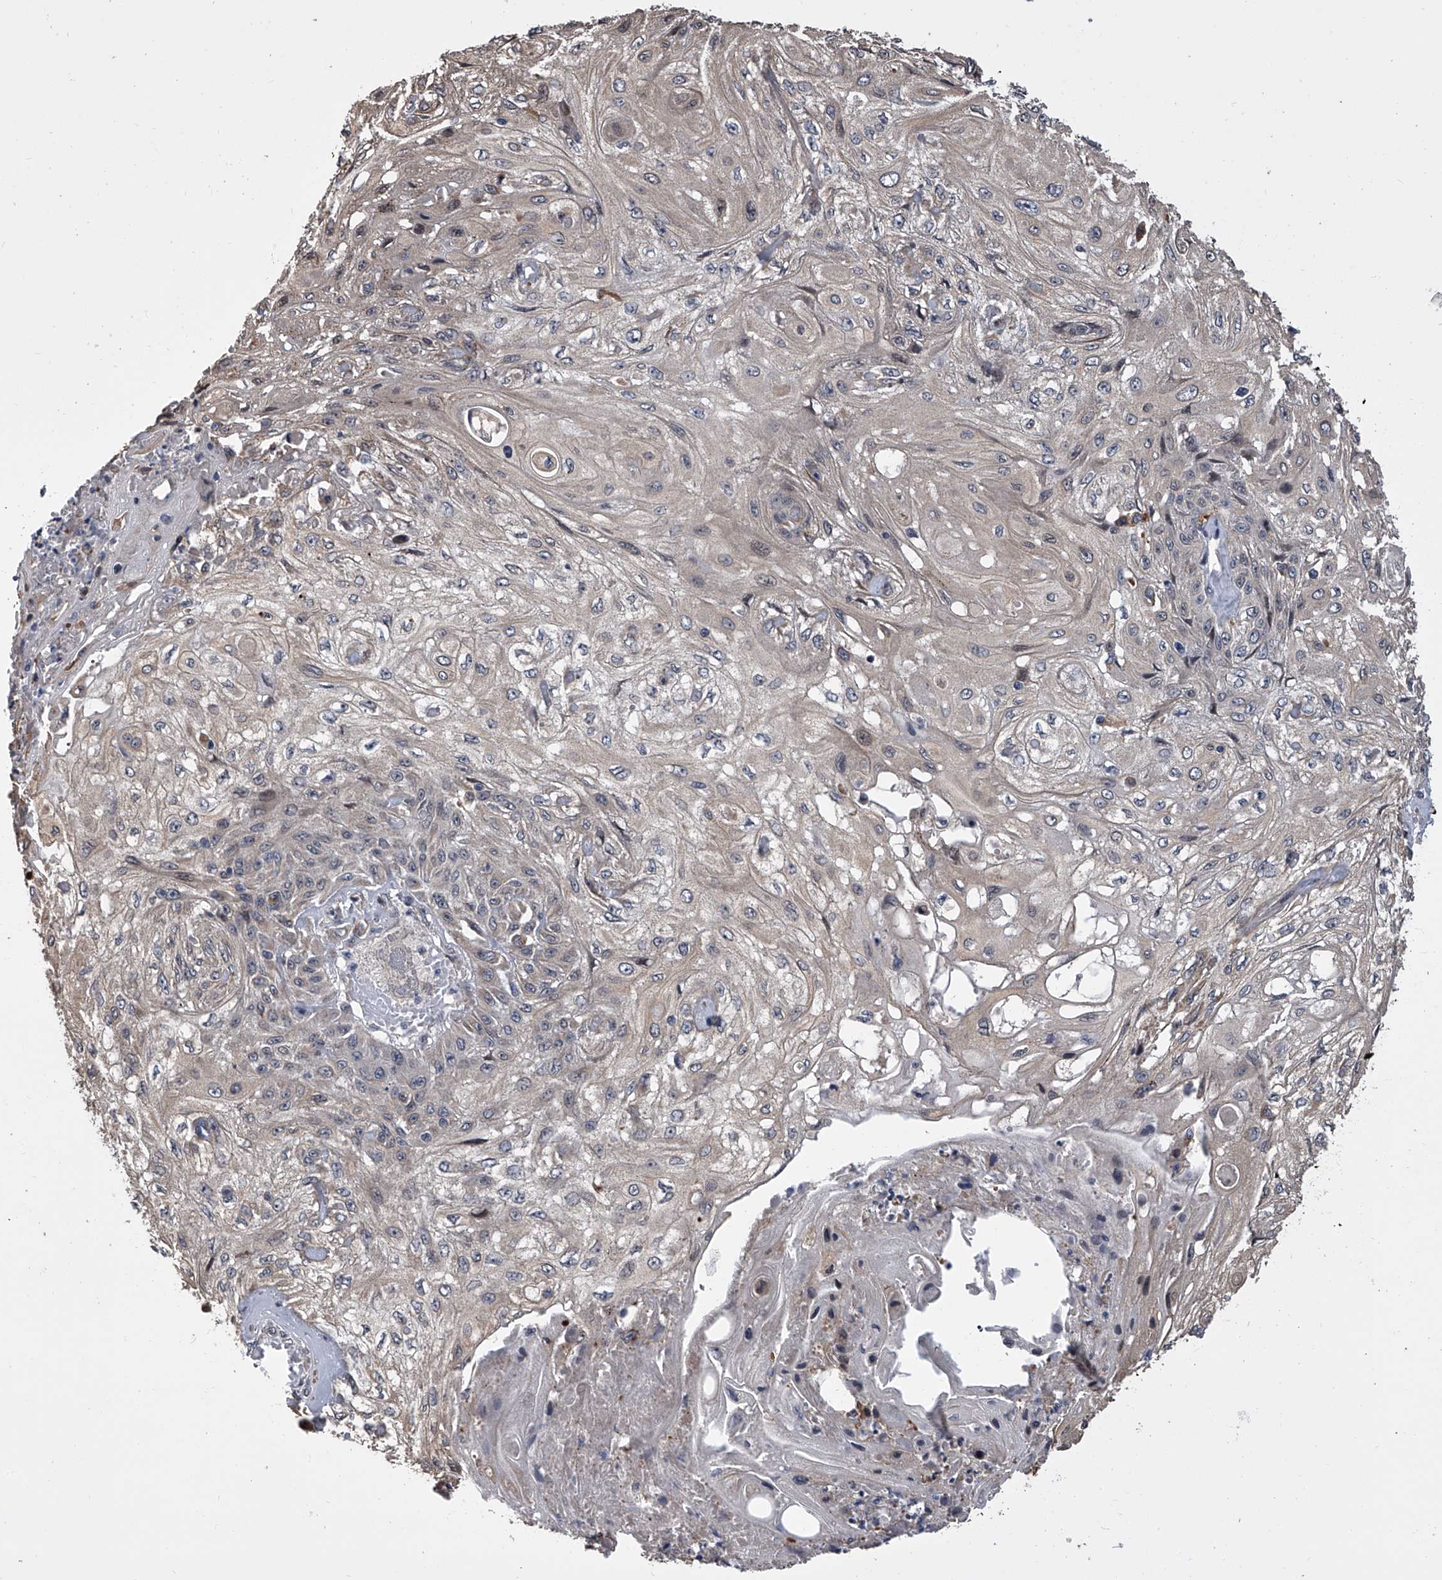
{"staining": {"intensity": "negative", "quantity": "none", "location": "none"}, "tissue": "skin cancer", "cell_type": "Tumor cells", "image_type": "cancer", "snomed": [{"axis": "morphology", "description": "Squamous cell carcinoma, NOS"}, {"axis": "morphology", "description": "Squamous cell carcinoma, metastatic, NOS"}, {"axis": "topography", "description": "Skin"}, {"axis": "topography", "description": "Lymph node"}], "caption": "Skin cancer (metastatic squamous cell carcinoma) stained for a protein using immunohistochemistry (IHC) exhibits no expression tumor cells.", "gene": "TRIM8", "patient": {"sex": "male", "age": 75}}